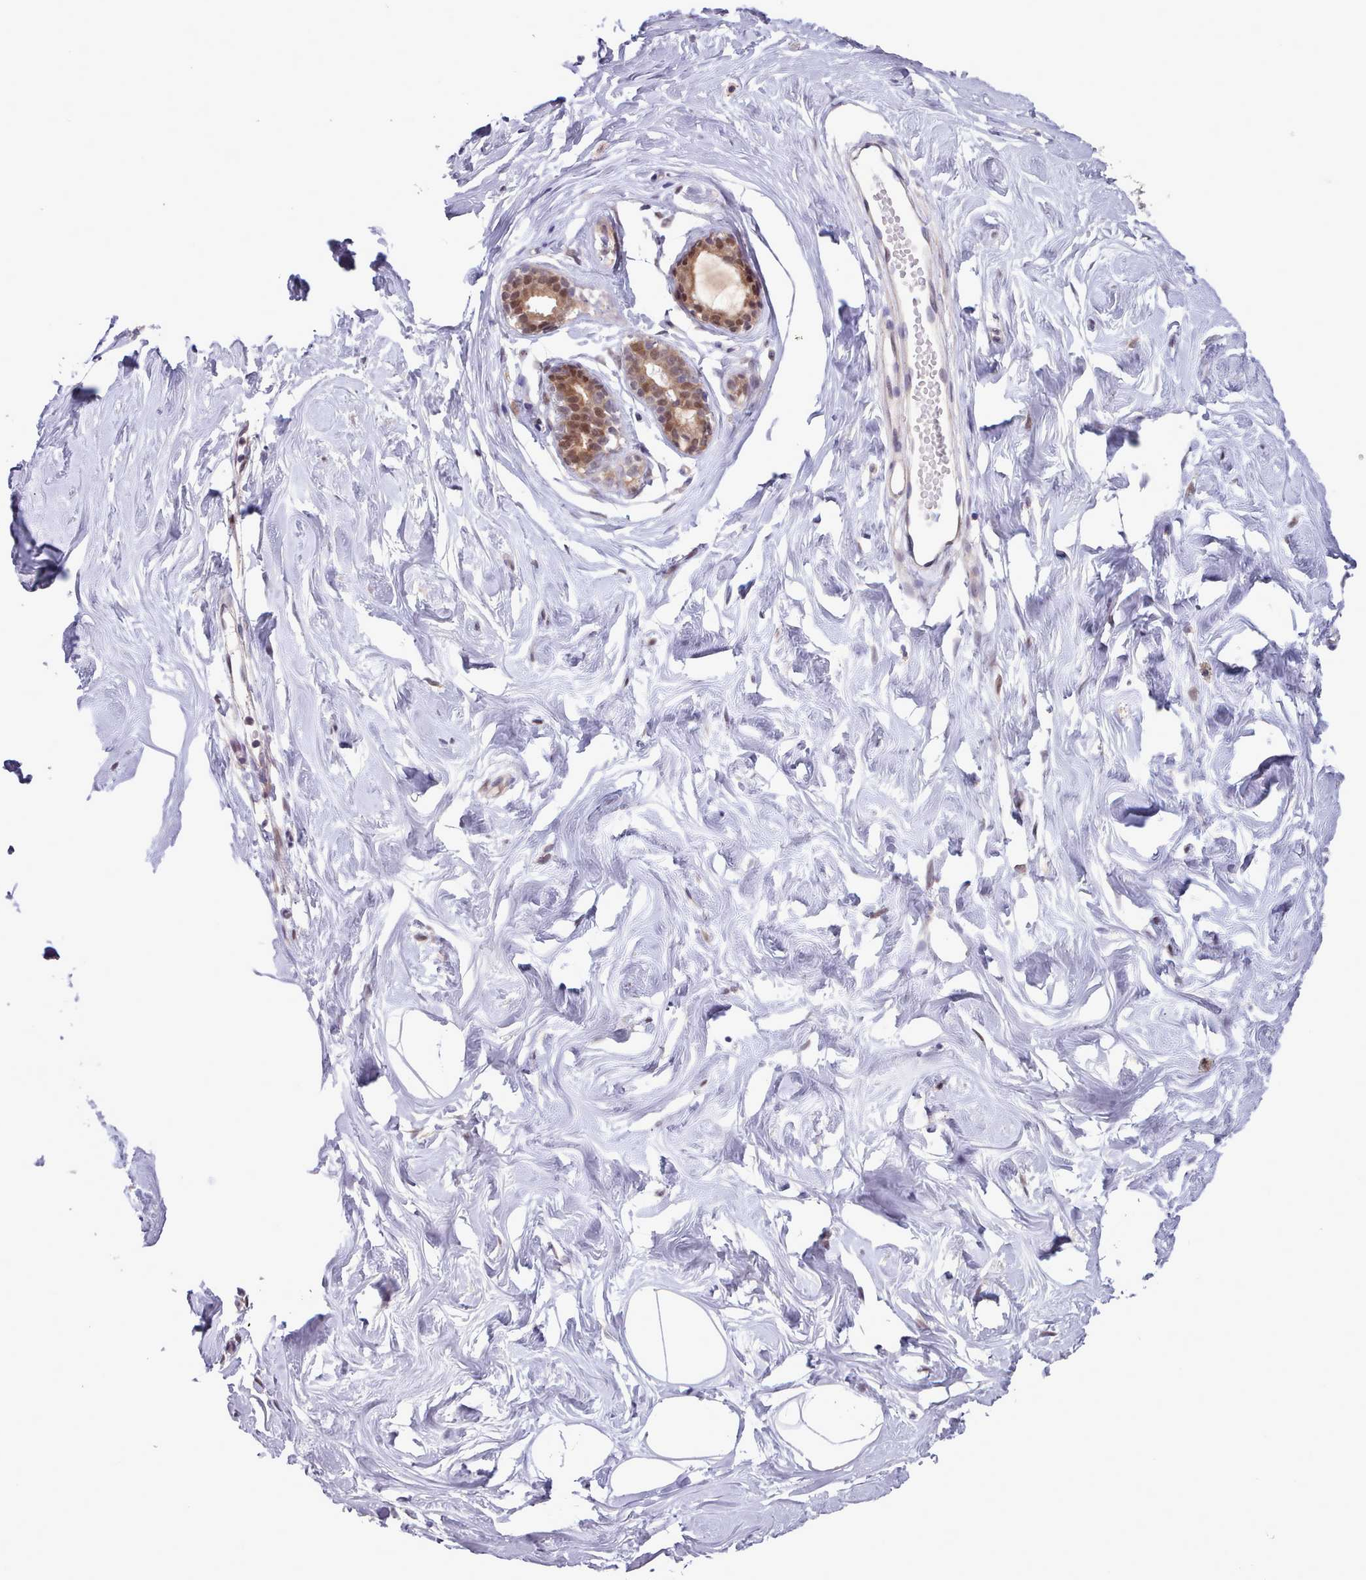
{"staining": {"intensity": "negative", "quantity": "none", "location": "none"}, "tissue": "breast", "cell_type": "Adipocytes", "image_type": "normal", "snomed": [{"axis": "morphology", "description": "Normal tissue, NOS"}, {"axis": "morphology", "description": "Adenoma, NOS"}, {"axis": "topography", "description": "Breast"}], "caption": "Adipocytes are negative for protein expression in normal human breast. (DAB (3,3'-diaminobenzidine) IHC visualized using brightfield microscopy, high magnification).", "gene": "AHCY", "patient": {"sex": "female", "age": 23}}